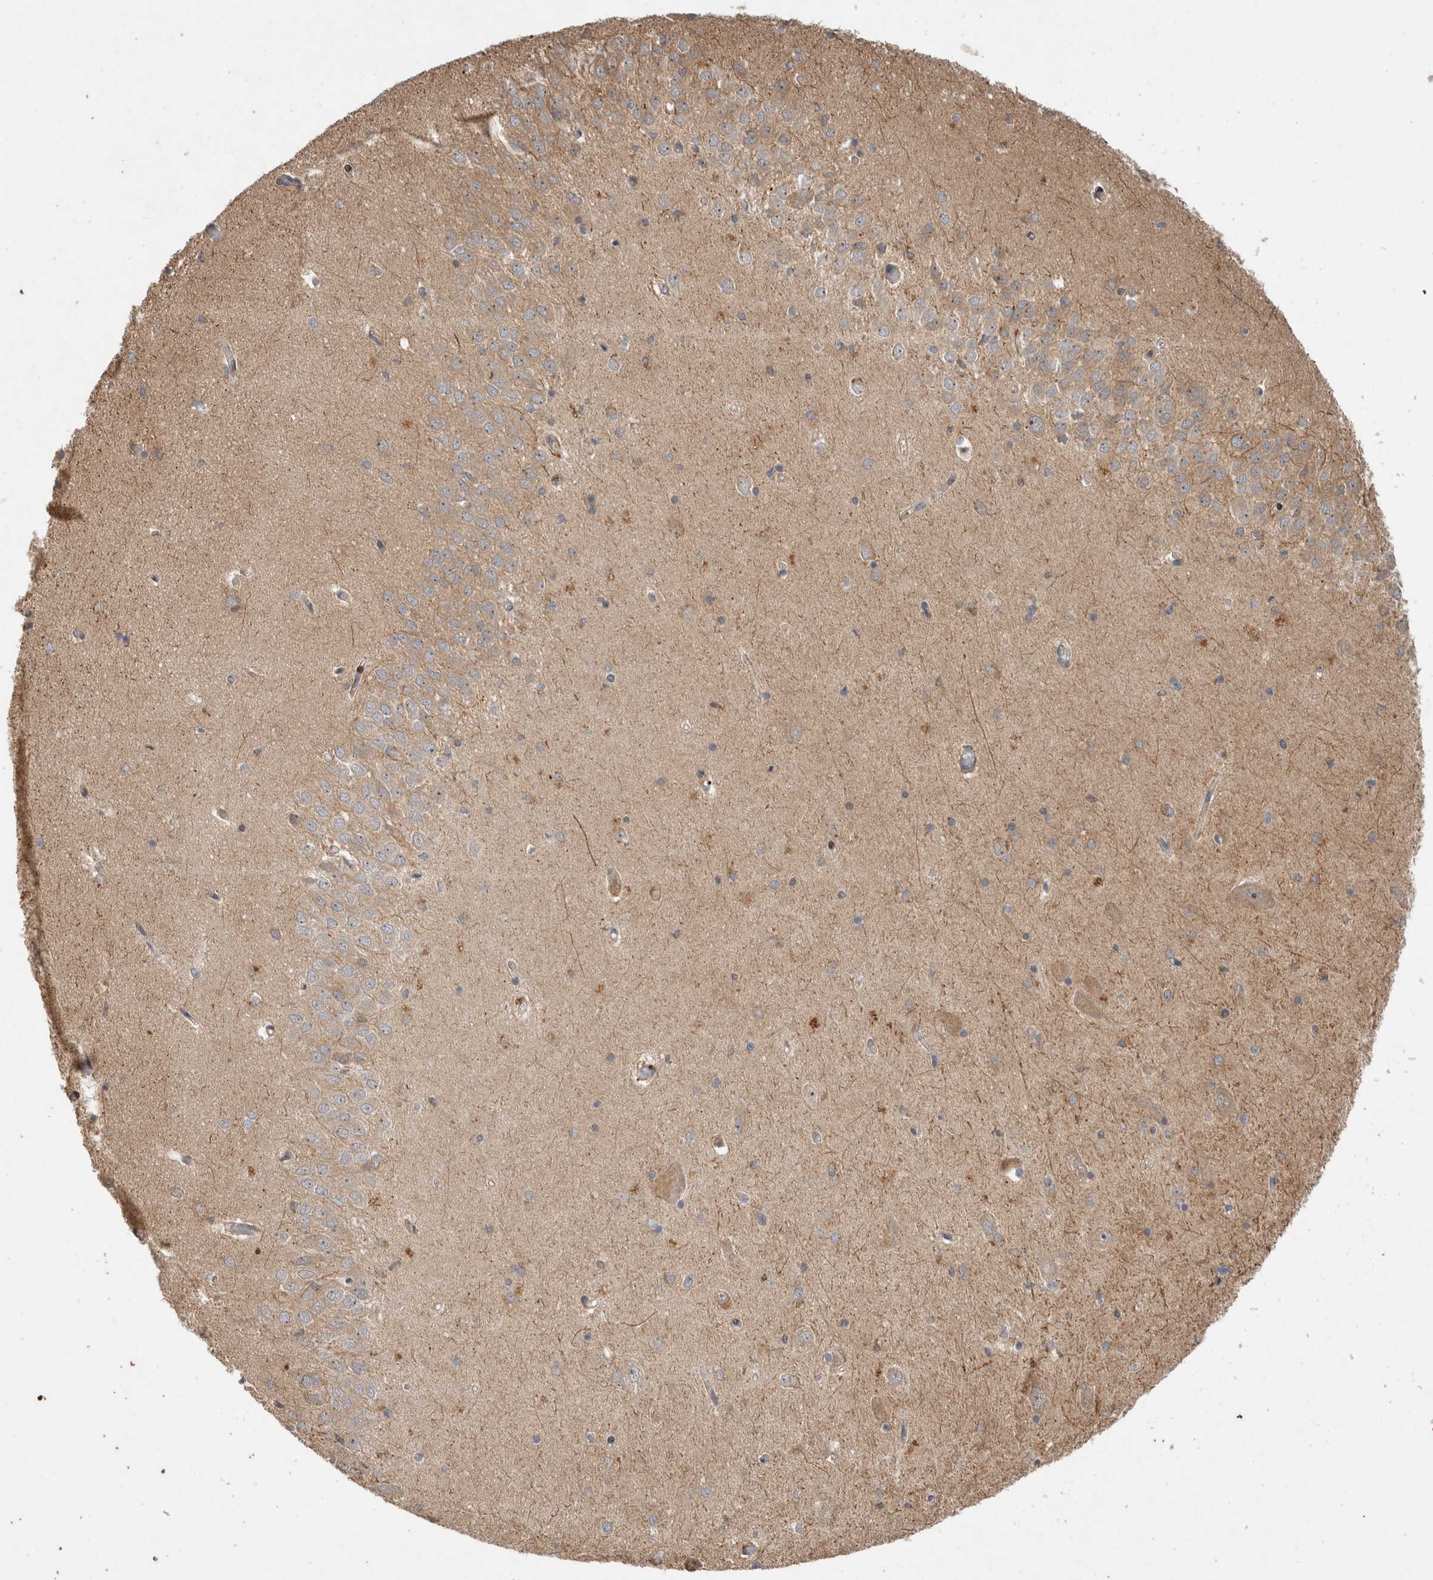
{"staining": {"intensity": "weak", "quantity": "25%-75%", "location": "cytoplasmic/membranous"}, "tissue": "hippocampus", "cell_type": "Glial cells", "image_type": "normal", "snomed": [{"axis": "morphology", "description": "Normal tissue, NOS"}, {"axis": "topography", "description": "Hippocampus"}], "caption": "Glial cells display weak cytoplasmic/membranous staining in approximately 25%-75% of cells in benign hippocampus.", "gene": "INSRR", "patient": {"sex": "male", "age": 45}}